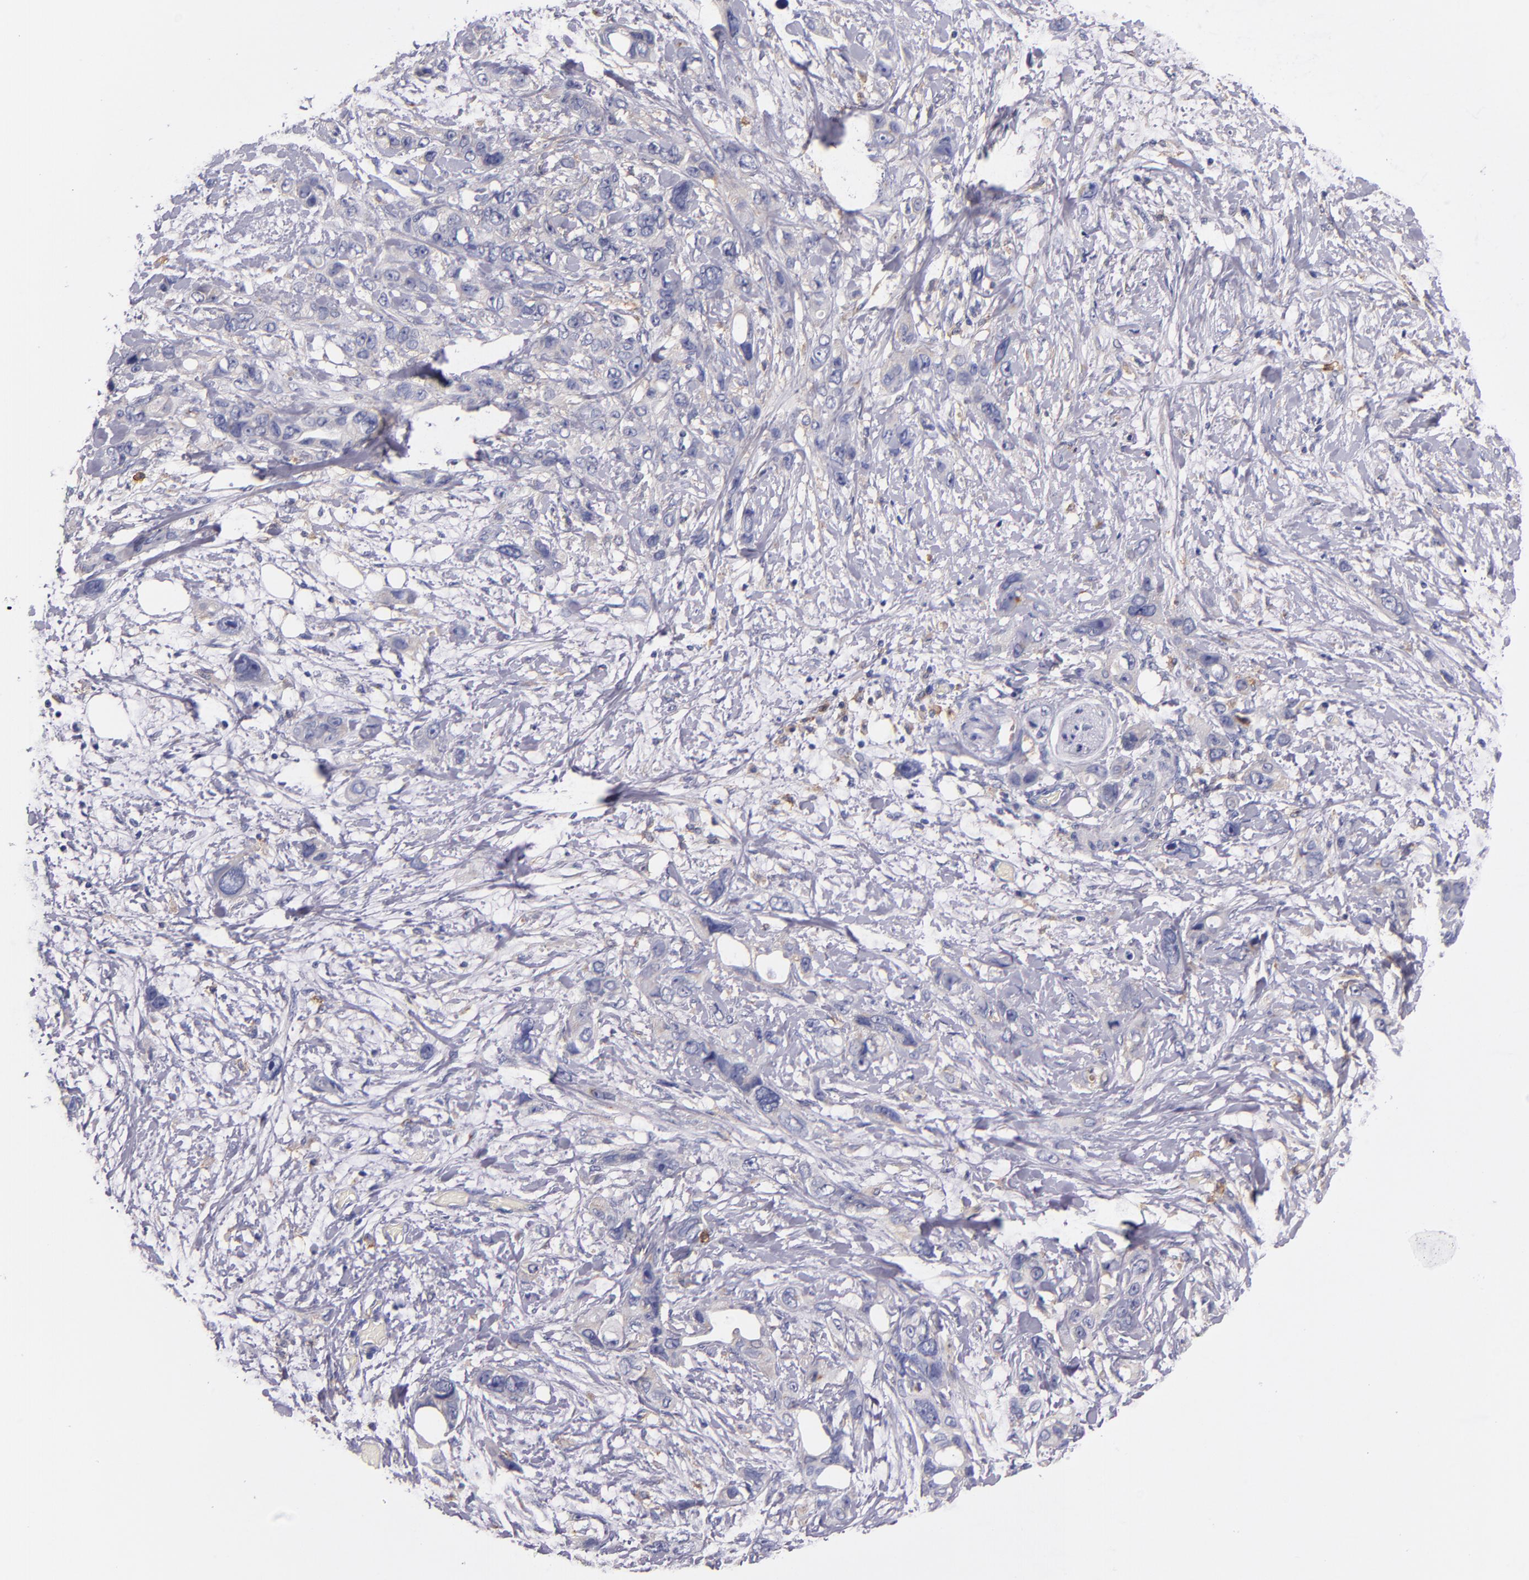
{"staining": {"intensity": "negative", "quantity": "none", "location": "none"}, "tissue": "stomach cancer", "cell_type": "Tumor cells", "image_type": "cancer", "snomed": [{"axis": "morphology", "description": "Adenocarcinoma, NOS"}, {"axis": "topography", "description": "Stomach, upper"}], "caption": "Immunohistochemistry (IHC) histopathology image of human stomach cancer stained for a protein (brown), which shows no expression in tumor cells.", "gene": "C5AR1", "patient": {"sex": "male", "age": 47}}